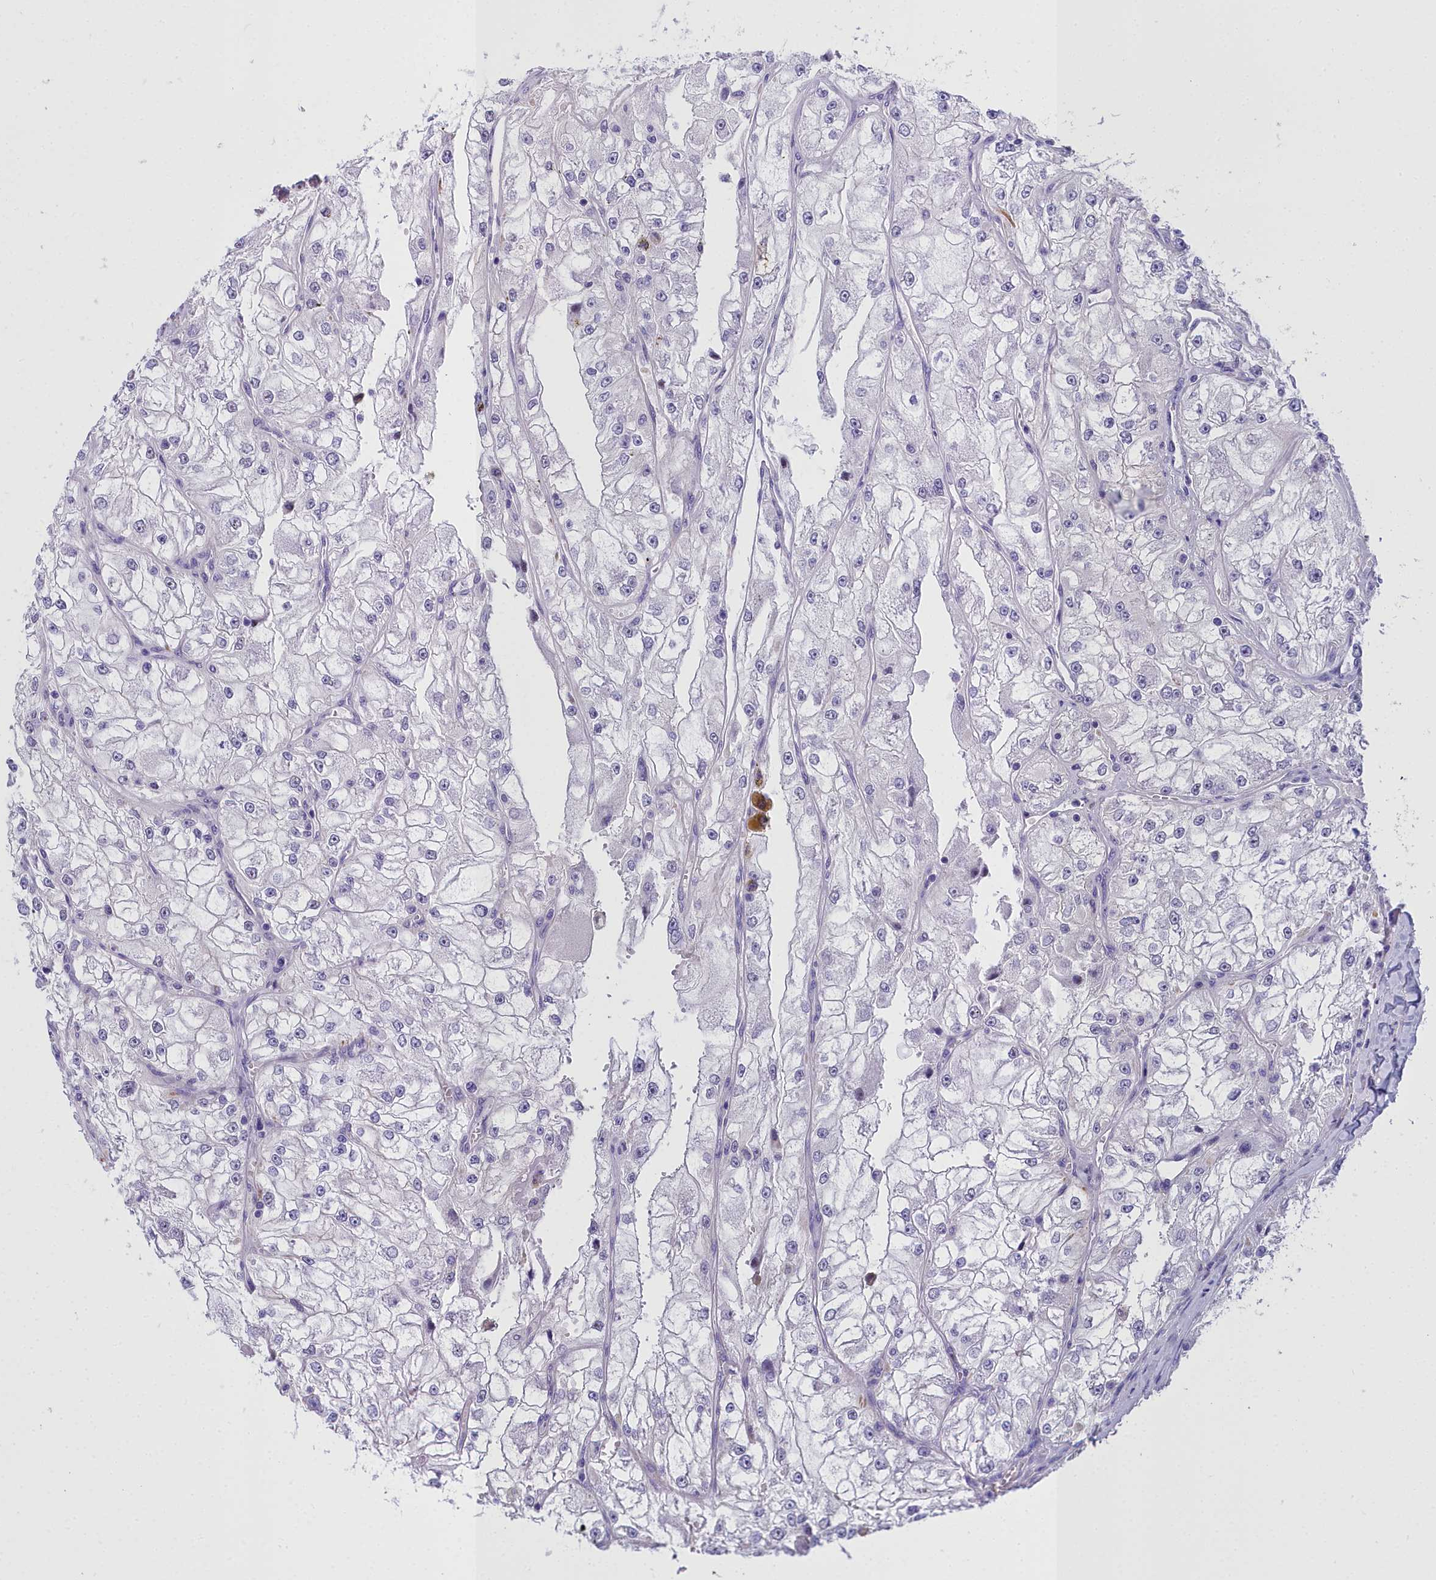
{"staining": {"intensity": "negative", "quantity": "none", "location": "none"}, "tissue": "renal cancer", "cell_type": "Tumor cells", "image_type": "cancer", "snomed": [{"axis": "morphology", "description": "Adenocarcinoma, NOS"}, {"axis": "topography", "description": "Kidney"}], "caption": "A histopathology image of human adenocarcinoma (renal) is negative for staining in tumor cells.", "gene": "TIMM22", "patient": {"sex": "female", "age": 72}}